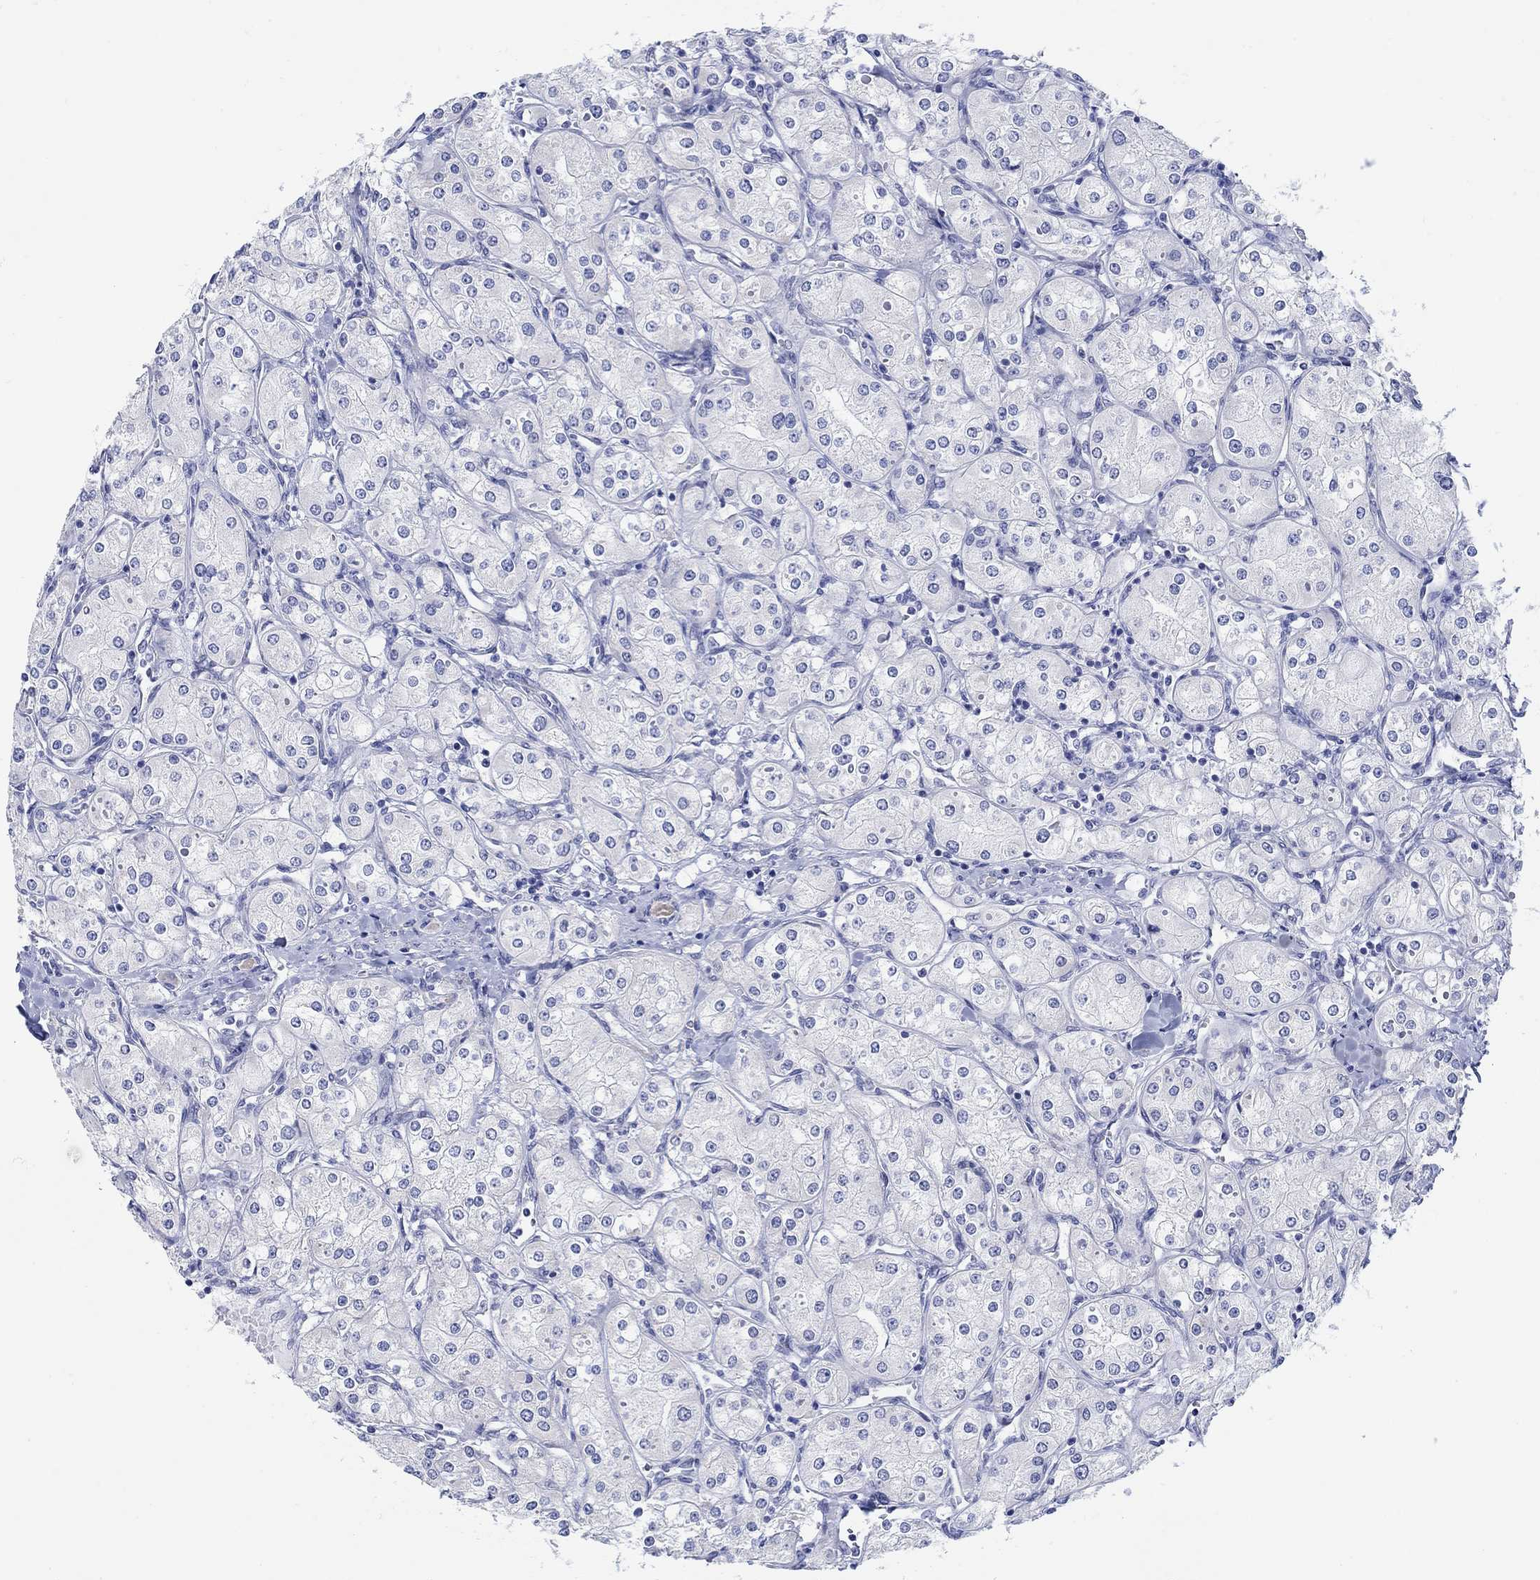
{"staining": {"intensity": "negative", "quantity": "none", "location": "none"}, "tissue": "renal cancer", "cell_type": "Tumor cells", "image_type": "cancer", "snomed": [{"axis": "morphology", "description": "Adenocarcinoma, NOS"}, {"axis": "topography", "description": "Kidney"}], "caption": "Micrograph shows no significant protein staining in tumor cells of renal cancer (adenocarcinoma).", "gene": "KRT222", "patient": {"sex": "male", "age": 77}}